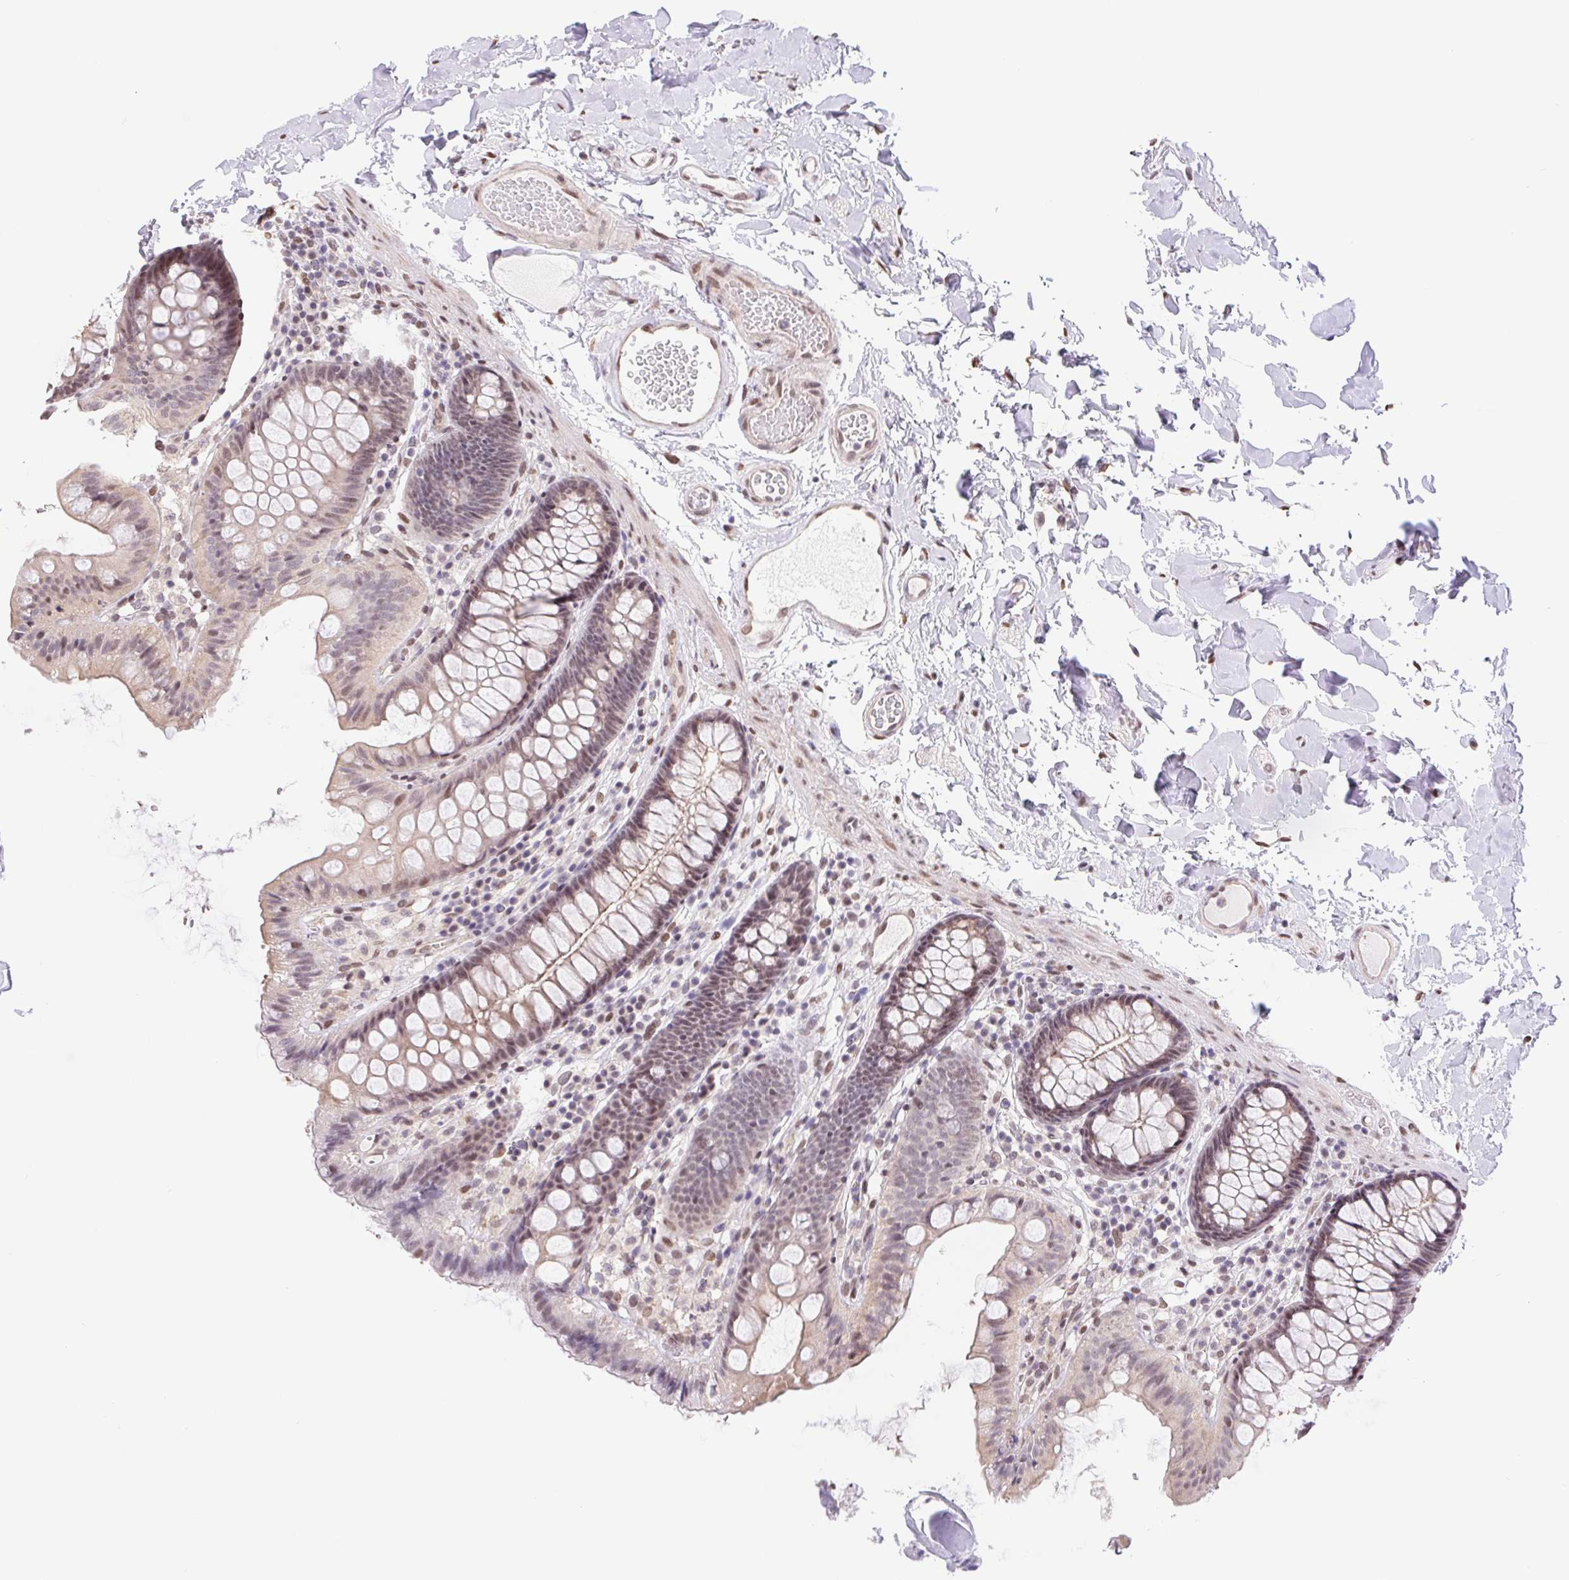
{"staining": {"intensity": "weak", "quantity": ">75%", "location": "nuclear"}, "tissue": "colon", "cell_type": "Endothelial cells", "image_type": "normal", "snomed": [{"axis": "morphology", "description": "Normal tissue, NOS"}, {"axis": "topography", "description": "Colon"}], "caption": "A low amount of weak nuclear expression is identified in about >75% of endothelial cells in unremarkable colon. Using DAB (3,3'-diaminobenzidine) (brown) and hematoxylin (blue) stains, captured at high magnification using brightfield microscopy.", "gene": "CAND1", "patient": {"sex": "male", "age": 84}}